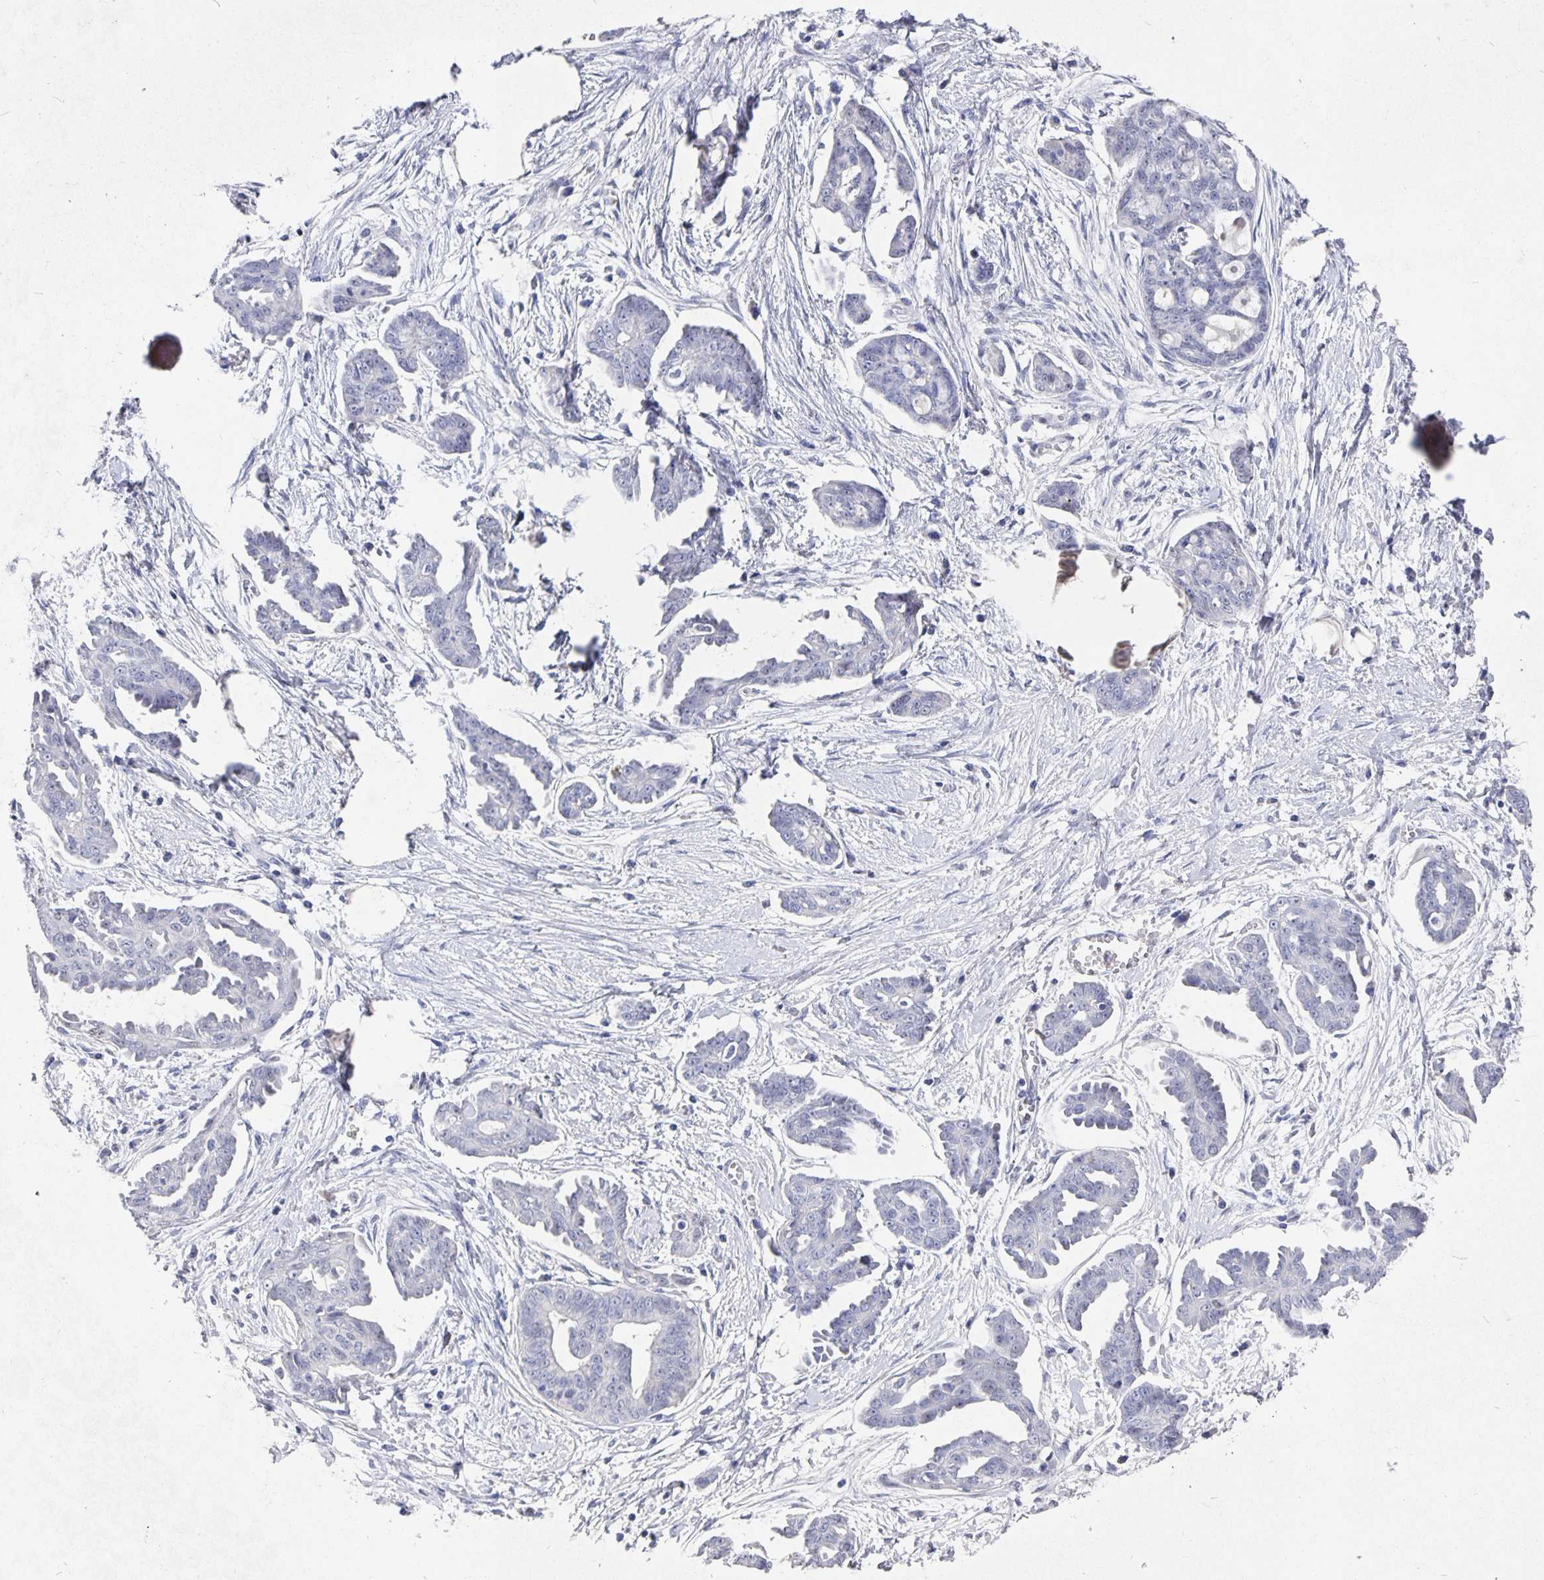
{"staining": {"intensity": "negative", "quantity": "none", "location": "none"}, "tissue": "ovarian cancer", "cell_type": "Tumor cells", "image_type": "cancer", "snomed": [{"axis": "morphology", "description": "Cystadenocarcinoma, serous, NOS"}, {"axis": "topography", "description": "Ovary"}], "caption": "Tumor cells show no significant positivity in ovarian cancer (serous cystadenocarcinoma).", "gene": "SMOC1", "patient": {"sex": "female", "age": 71}}